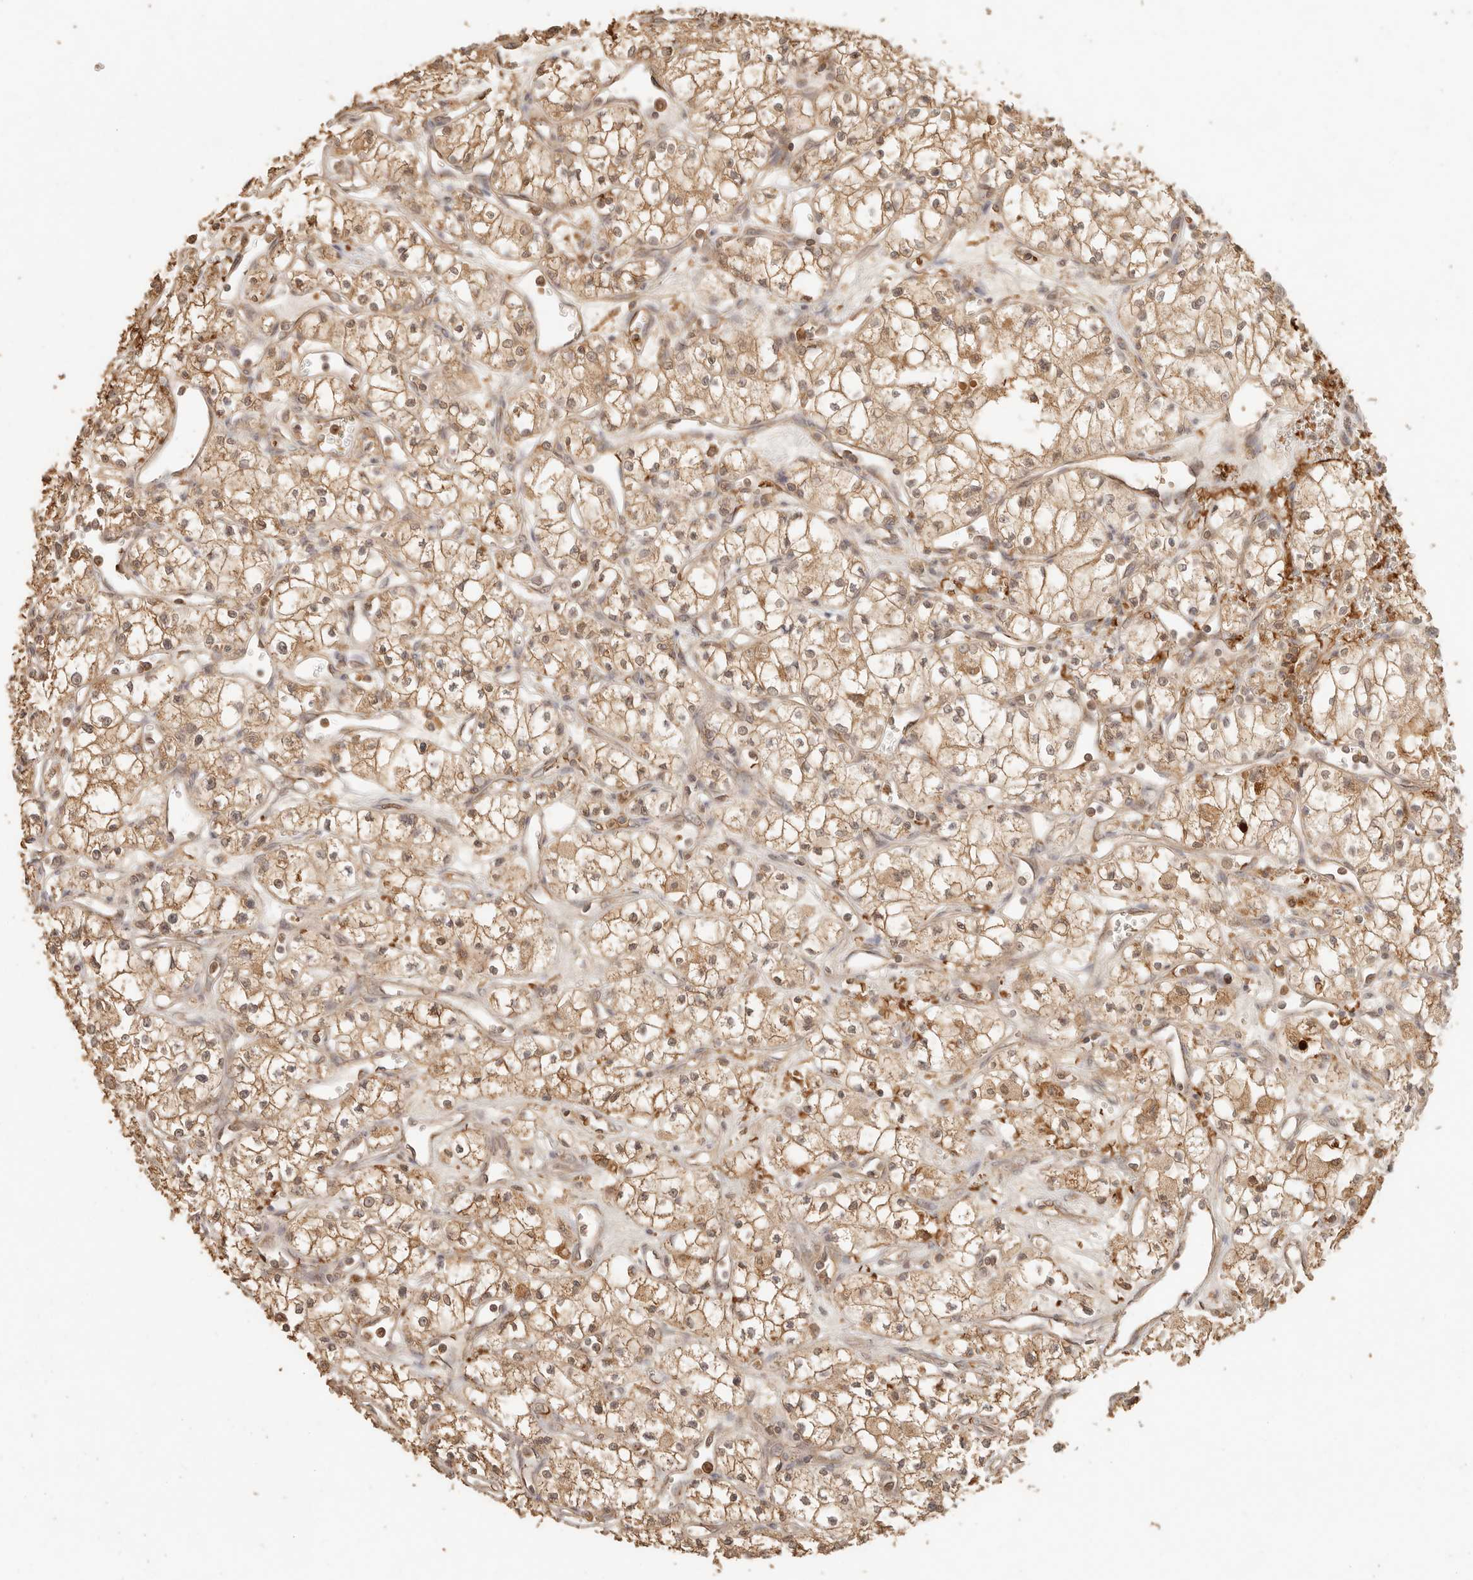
{"staining": {"intensity": "moderate", "quantity": ">75%", "location": "cytoplasmic/membranous"}, "tissue": "renal cancer", "cell_type": "Tumor cells", "image_type": "cancer", "snomed": [{"axis": "morphology", "description": "Adenocarcinoma, NOS"}, {"axis": "topography", "description": "Kidney"}], "caption": "A brown stain highlights moderate cytoplasmic/membranous positivity of a protein in human renal cancer (adenocarcinoma) tumor cells.", "gene": "INTS11", "patient": {"sex": "male", "age": 59}}